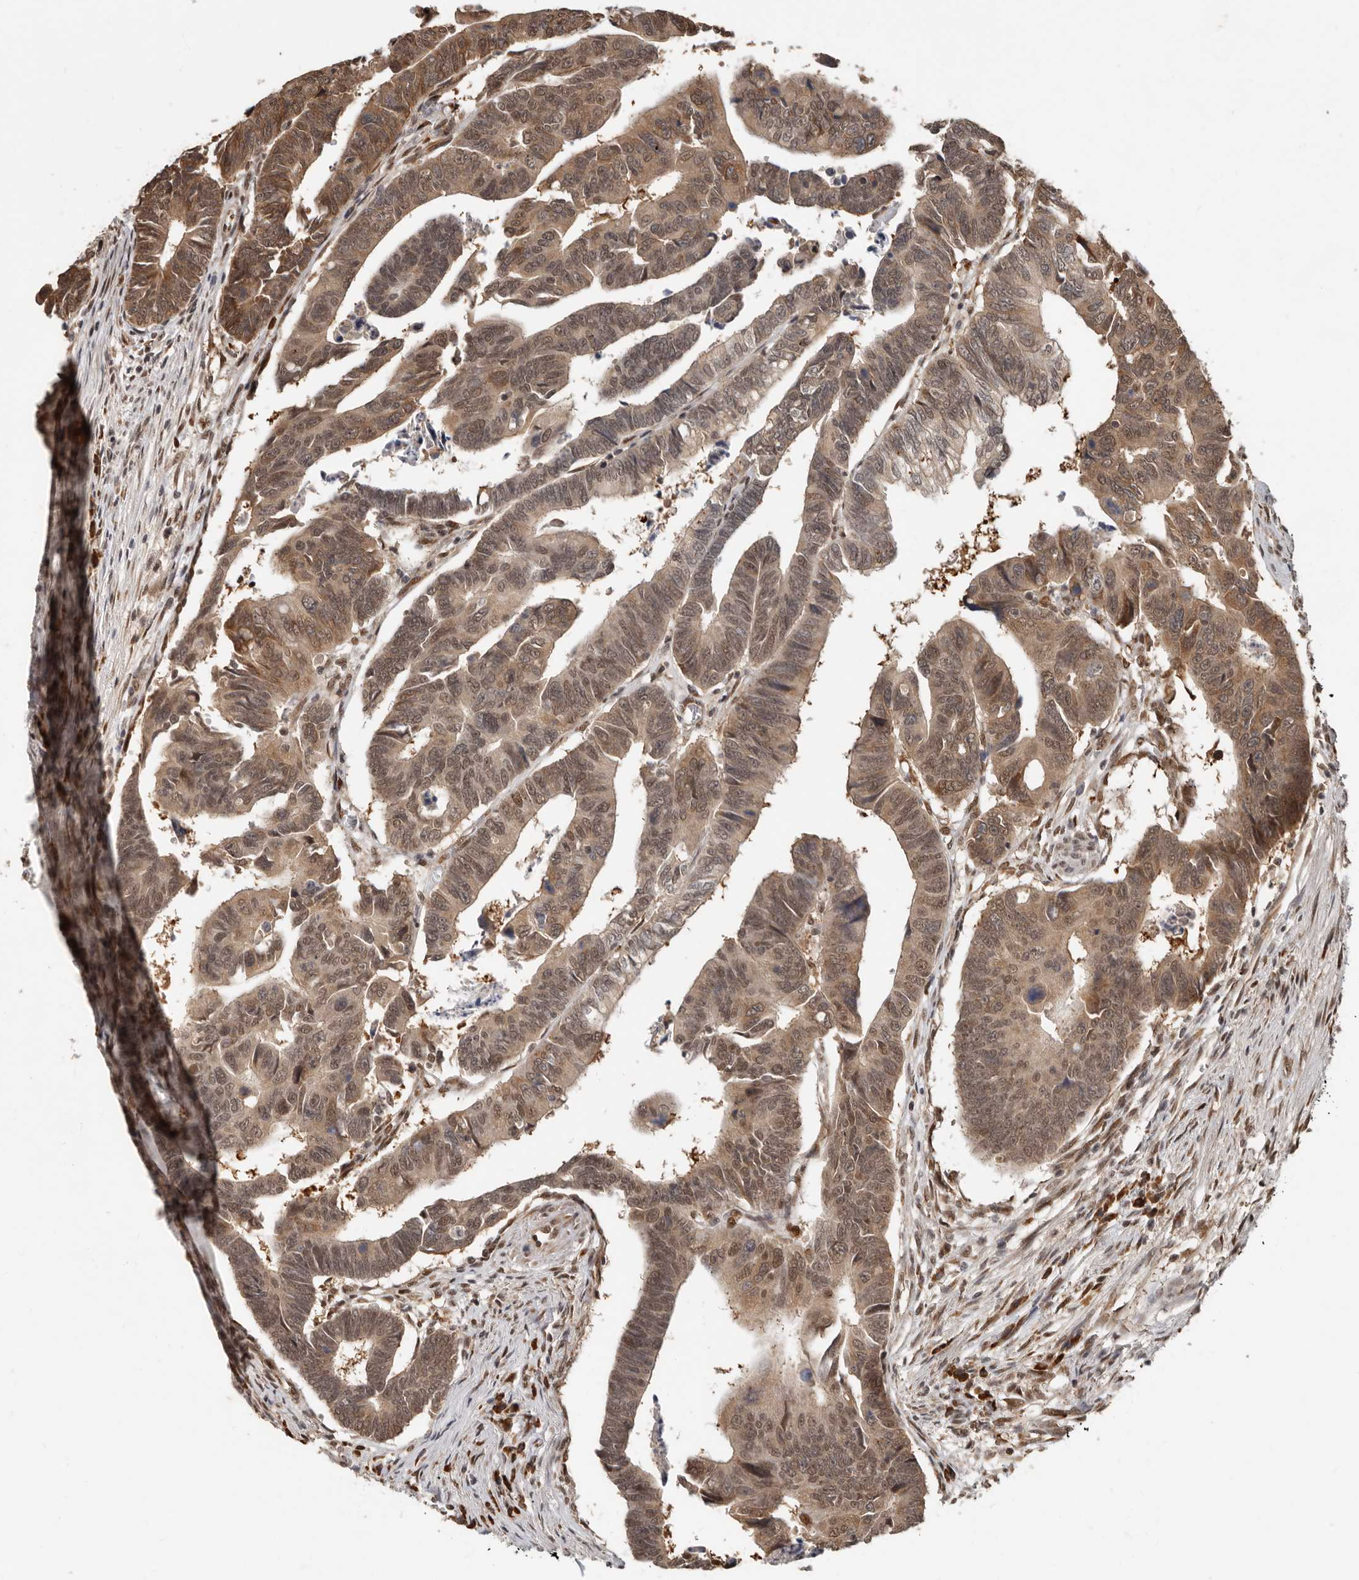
{"staining": {"intensity": "moderate", "quantity": ">75%", "location": "cytoplasmic/membranous,nuclear"}, "tissue": "colorectal cancer", "cell_type": "Tumor cells", "image_type": "cancer", "snomed": [{"axis": "morphology", "description": "Adenocarcinoma, NOS"}, {"axis": "topography", "description": "Rectum"}], "caption": "Immunohistochemical staining of human colorectal adenocarcinoma displays medium levels of moderate cytoplasmic/membranous and nuclear staining in about >75% of tumor cells. Using DAB (3,3'-diaminobenzidine) (brown) and hematoxylin (blue) stains, captured at high magnification using brightfield microscopy.", "gene": "LRGUK", "patient": {"sex": "female", "age": 65}}